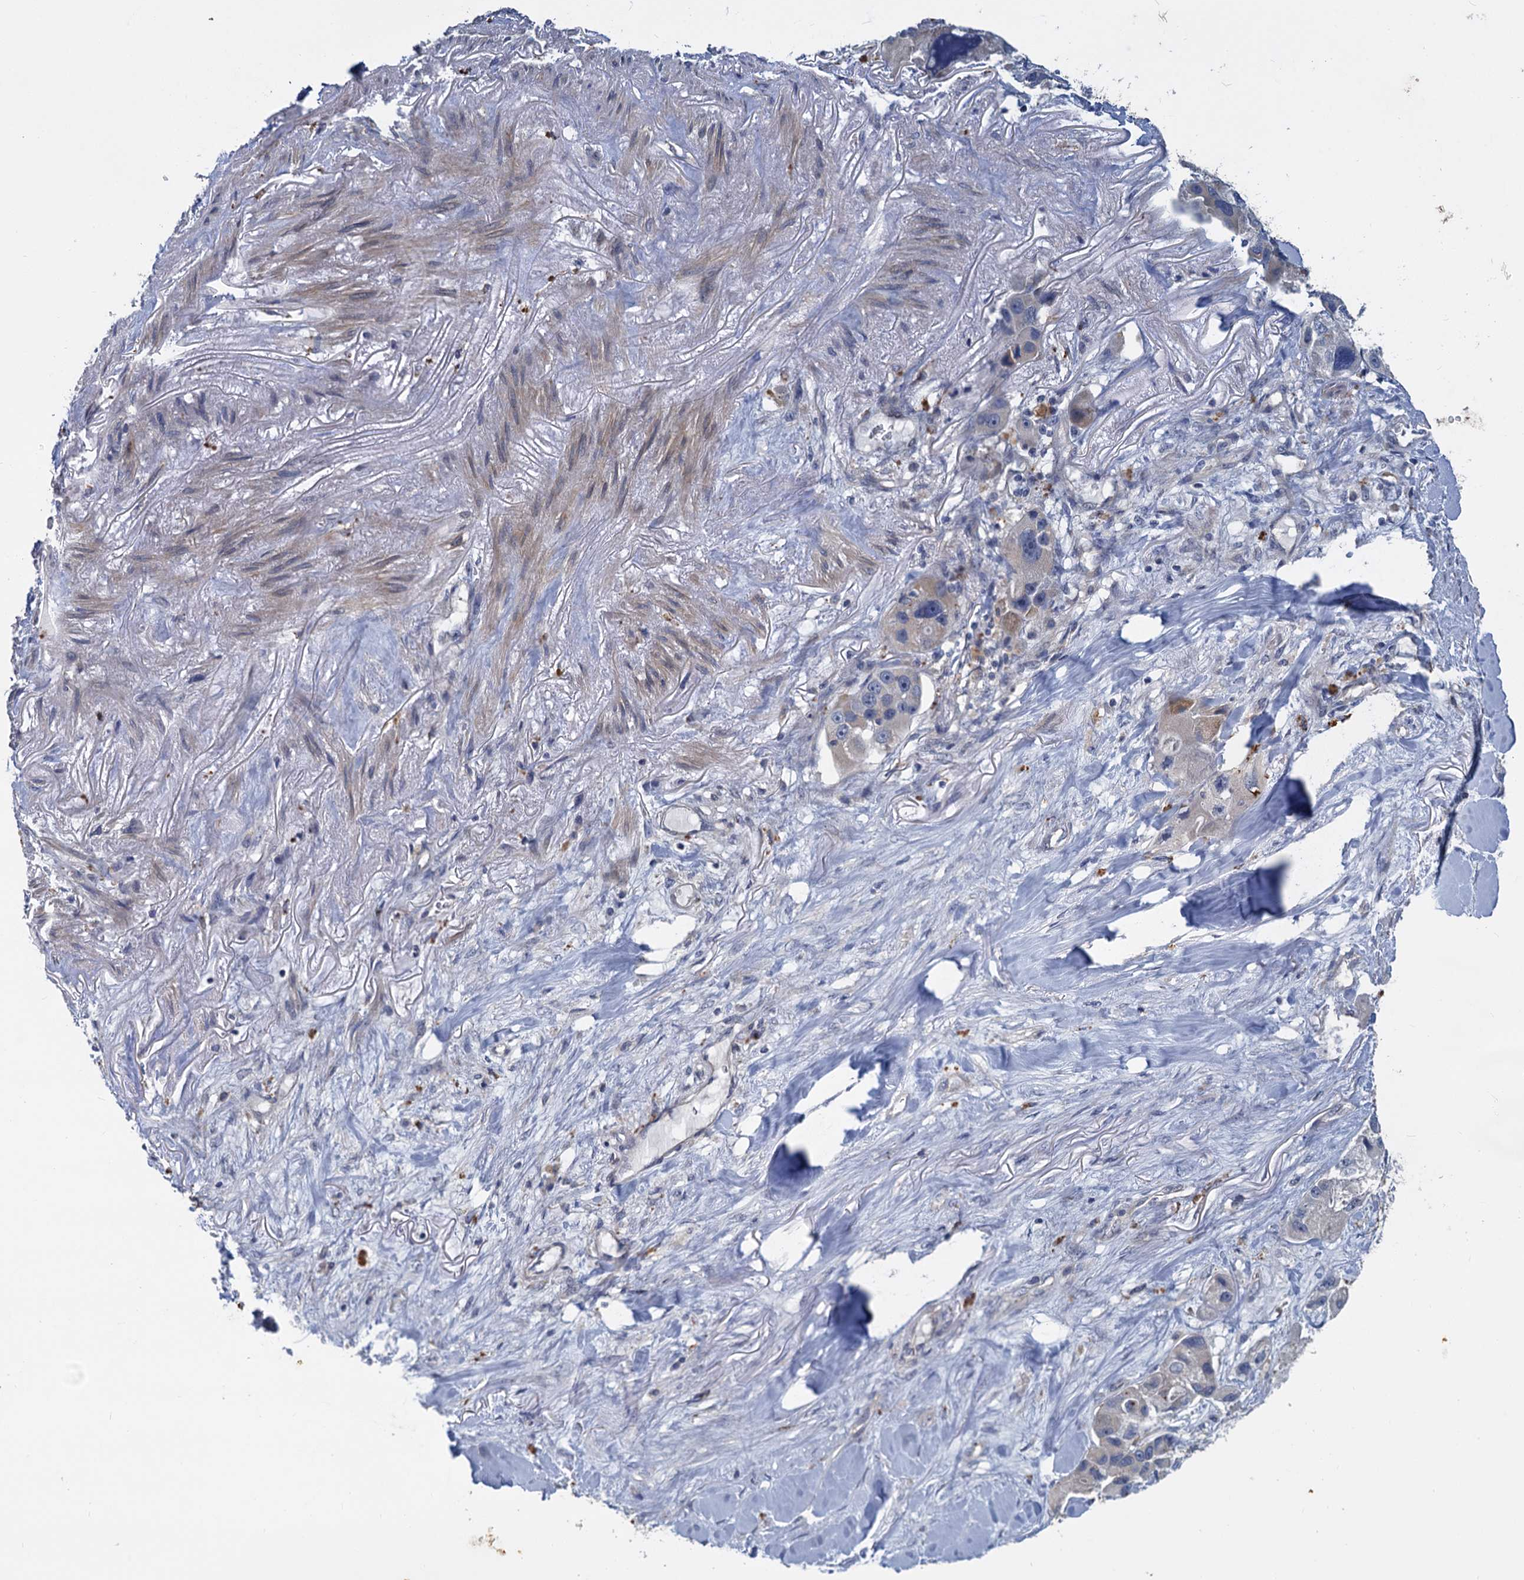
{"staining": {"intensity": "negative", "quantity": "none", "location": "none"}, "tissue": "lung cancer", "cell_type": "Tumor cells", "image_type": "cancer", "snomed": [{"axis": "morphology", "description": "Adenocarcinoma, NOS"}, {"axis": "topography", "description": "Lung"}], "caption": "Human lung adenocarcinoma stained for a protein using IHC reveals no staining in tumor cells.", "gene": "SLC2A7", "patient": {"sex": "female", "age": 54}}